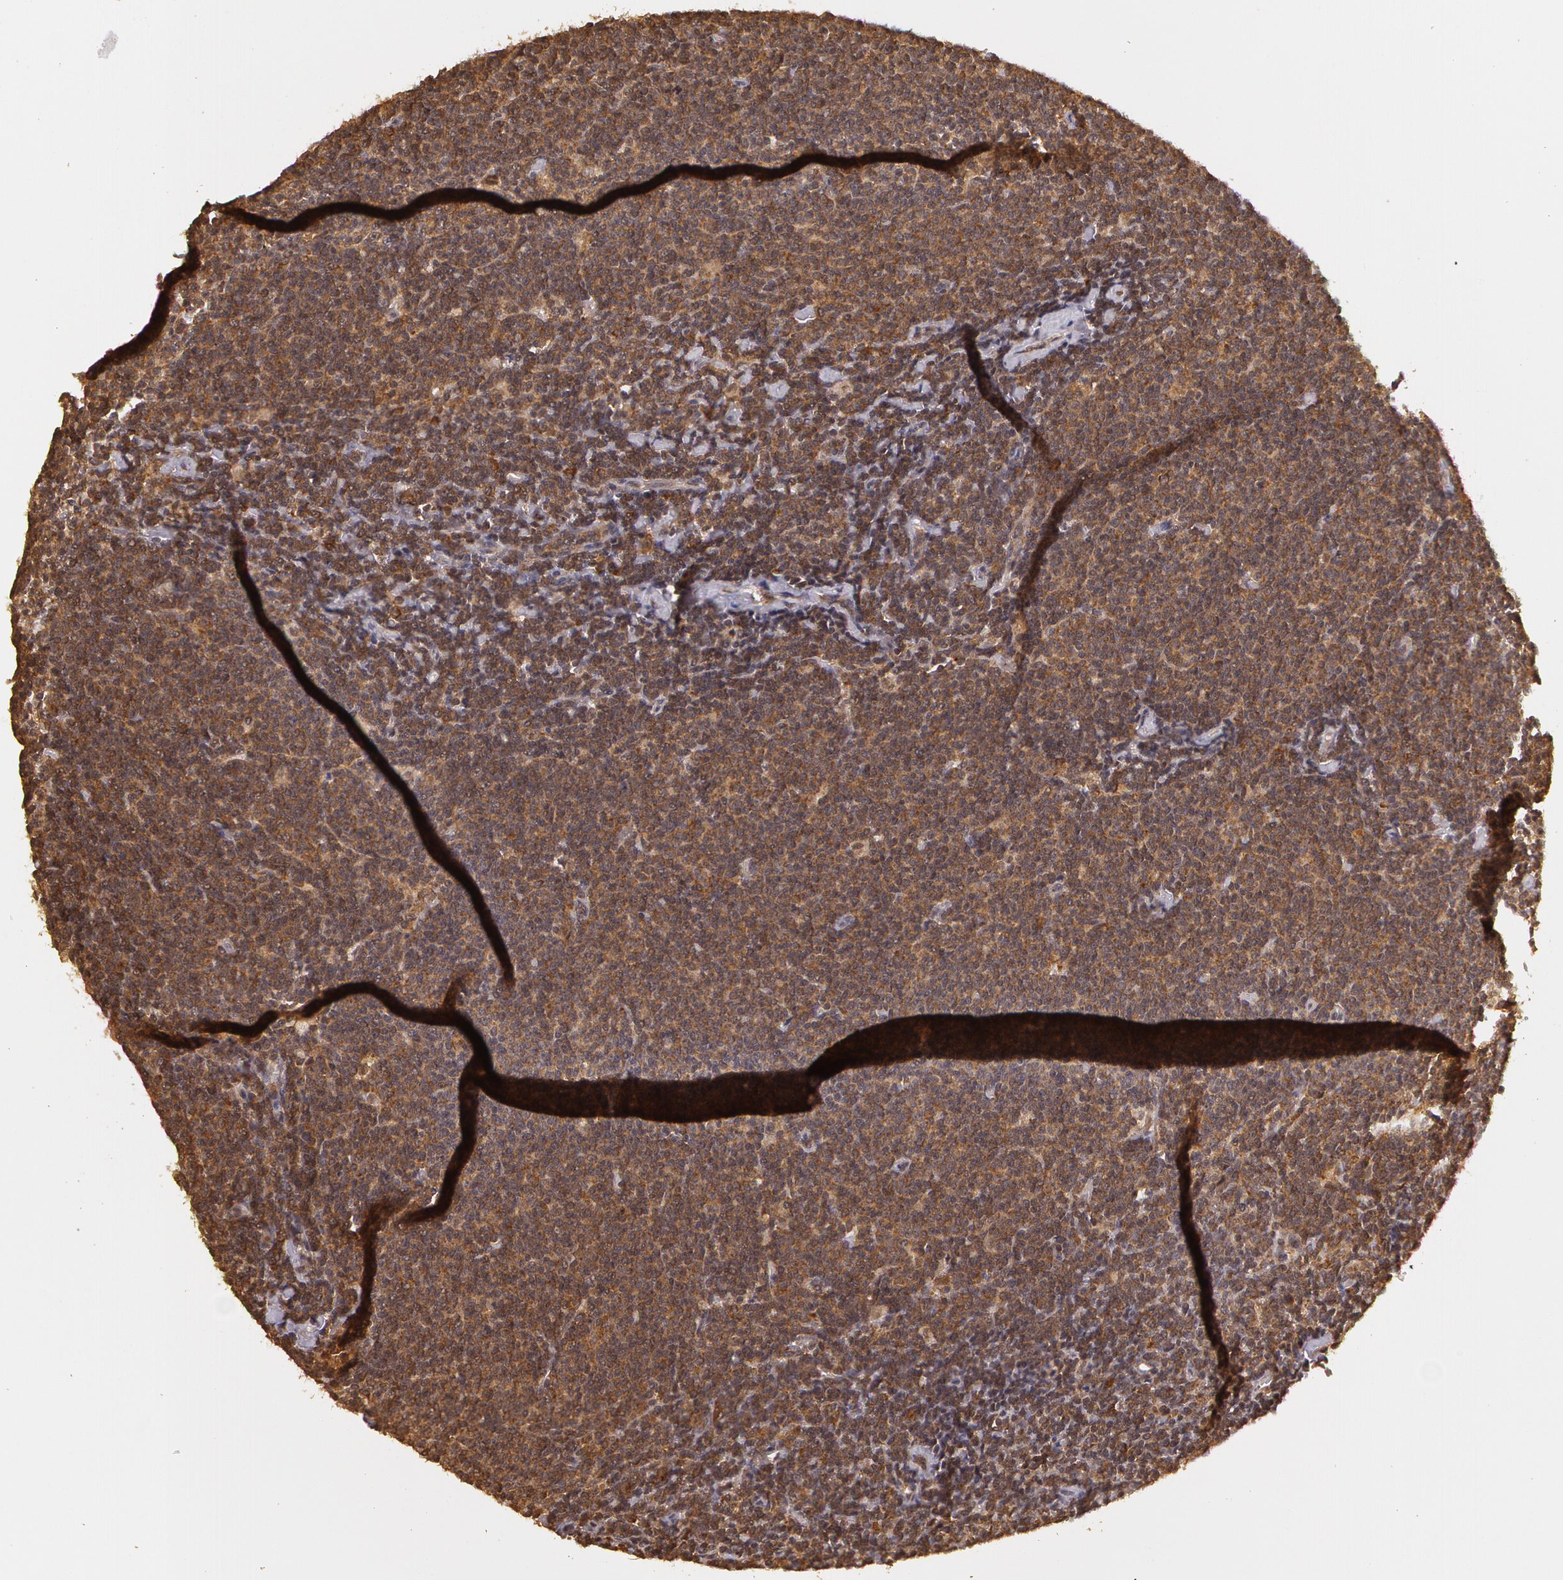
{"staining": {"intensity": "strong", "quantity": ">75%", "location": "cytoplasmic/membranous"}, "tissue": "lymphoma", "cell_type": "Tumor cells", "image_type": "cancer", "snomed": [{"axis": "morphology", "description": "Malignant lymphoma, non-Hodgkin's type, Low grade"}, {"axis": "topography", "description": "Lymph node"}], "caption": "Protein staining by immunohistochemistry (IHC) reveals strong cytoplasmic/membranous staining in about >75% of tumor cells in lymphoma.", "gene": "ASCC2", "patient": {"sex": "male", "age": 65}}